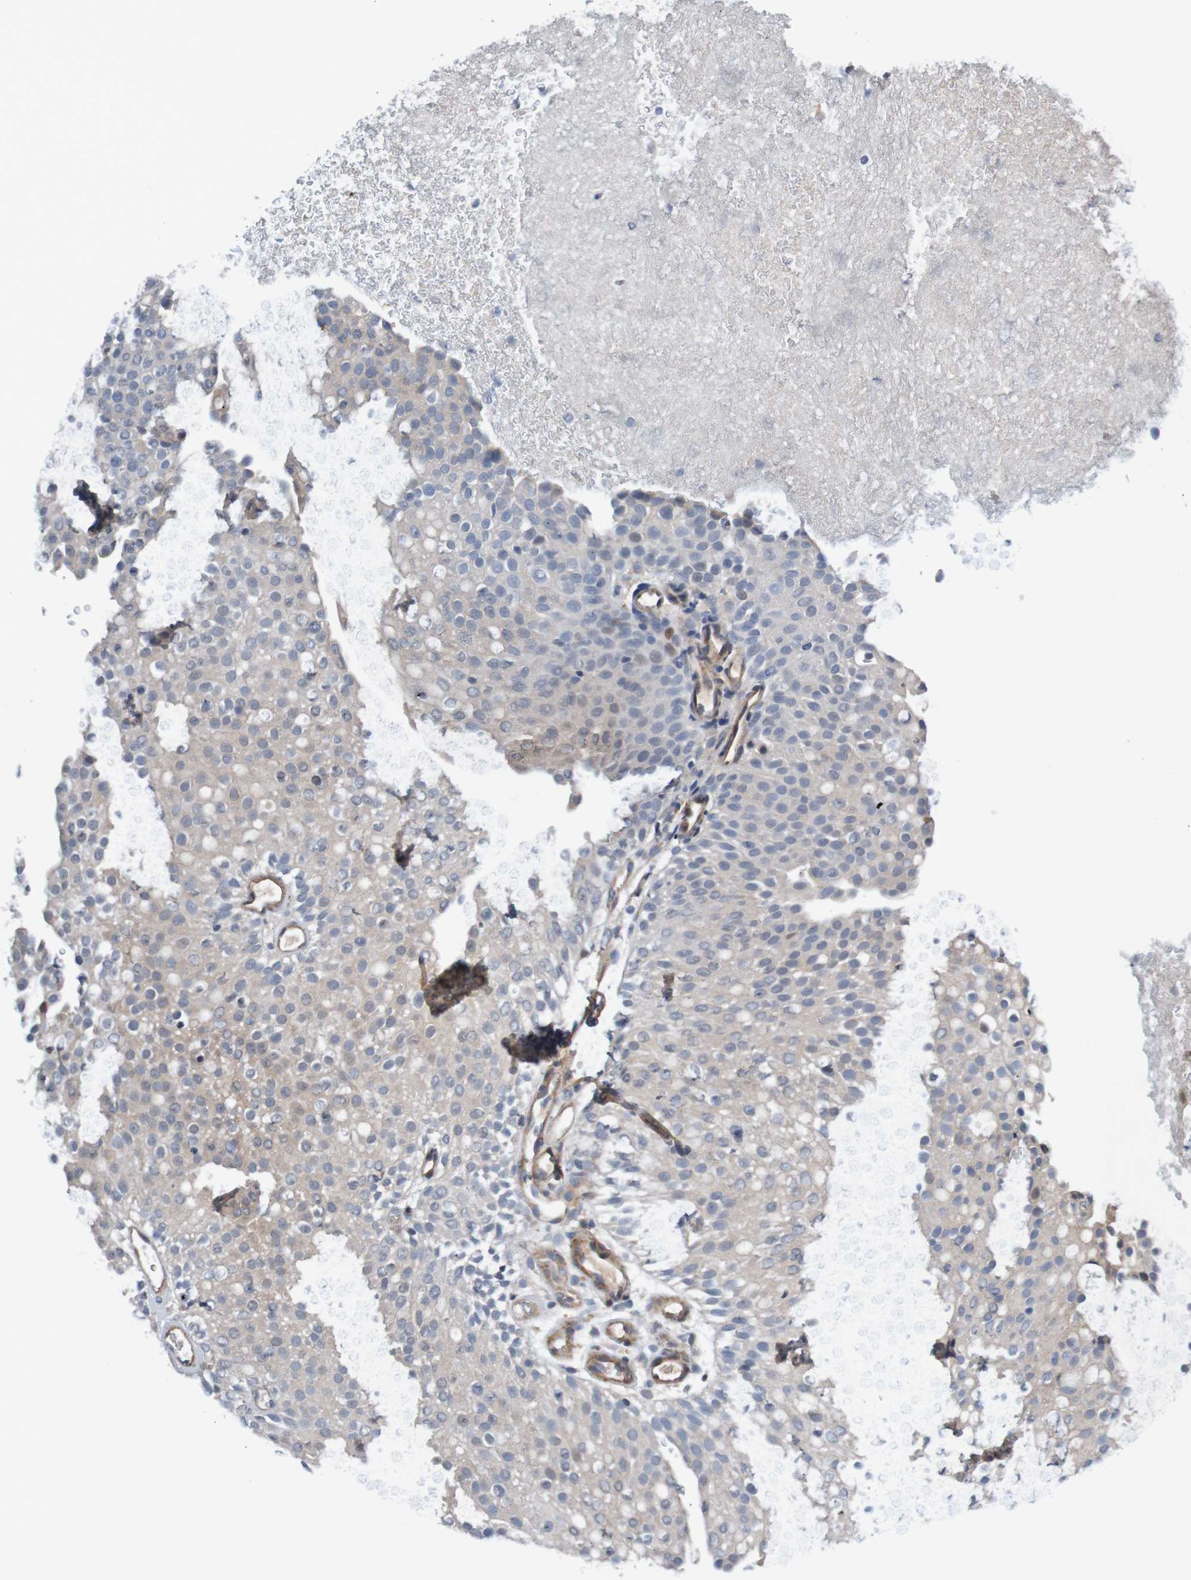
{"staining": {"intensity": "weak", "quantity": "<25%", "location": "cytoplasmic/membranous"}, "tissue": "urothelial cancer", "cell_type": "Tumor cells", "image_type": "cancer", "snomed": [{"axis": "morphology", "description": "Urothelial carcinoma, Low grade"}, {"axis": "topography", "description": "Urinary bladder"}], "caption": "This is an immunohistochemistry micrograph of urothelial cancer. There is no staining in tumor cells.", "gene": "CPED1", "patient": {"sex": "male", "age": 78}}